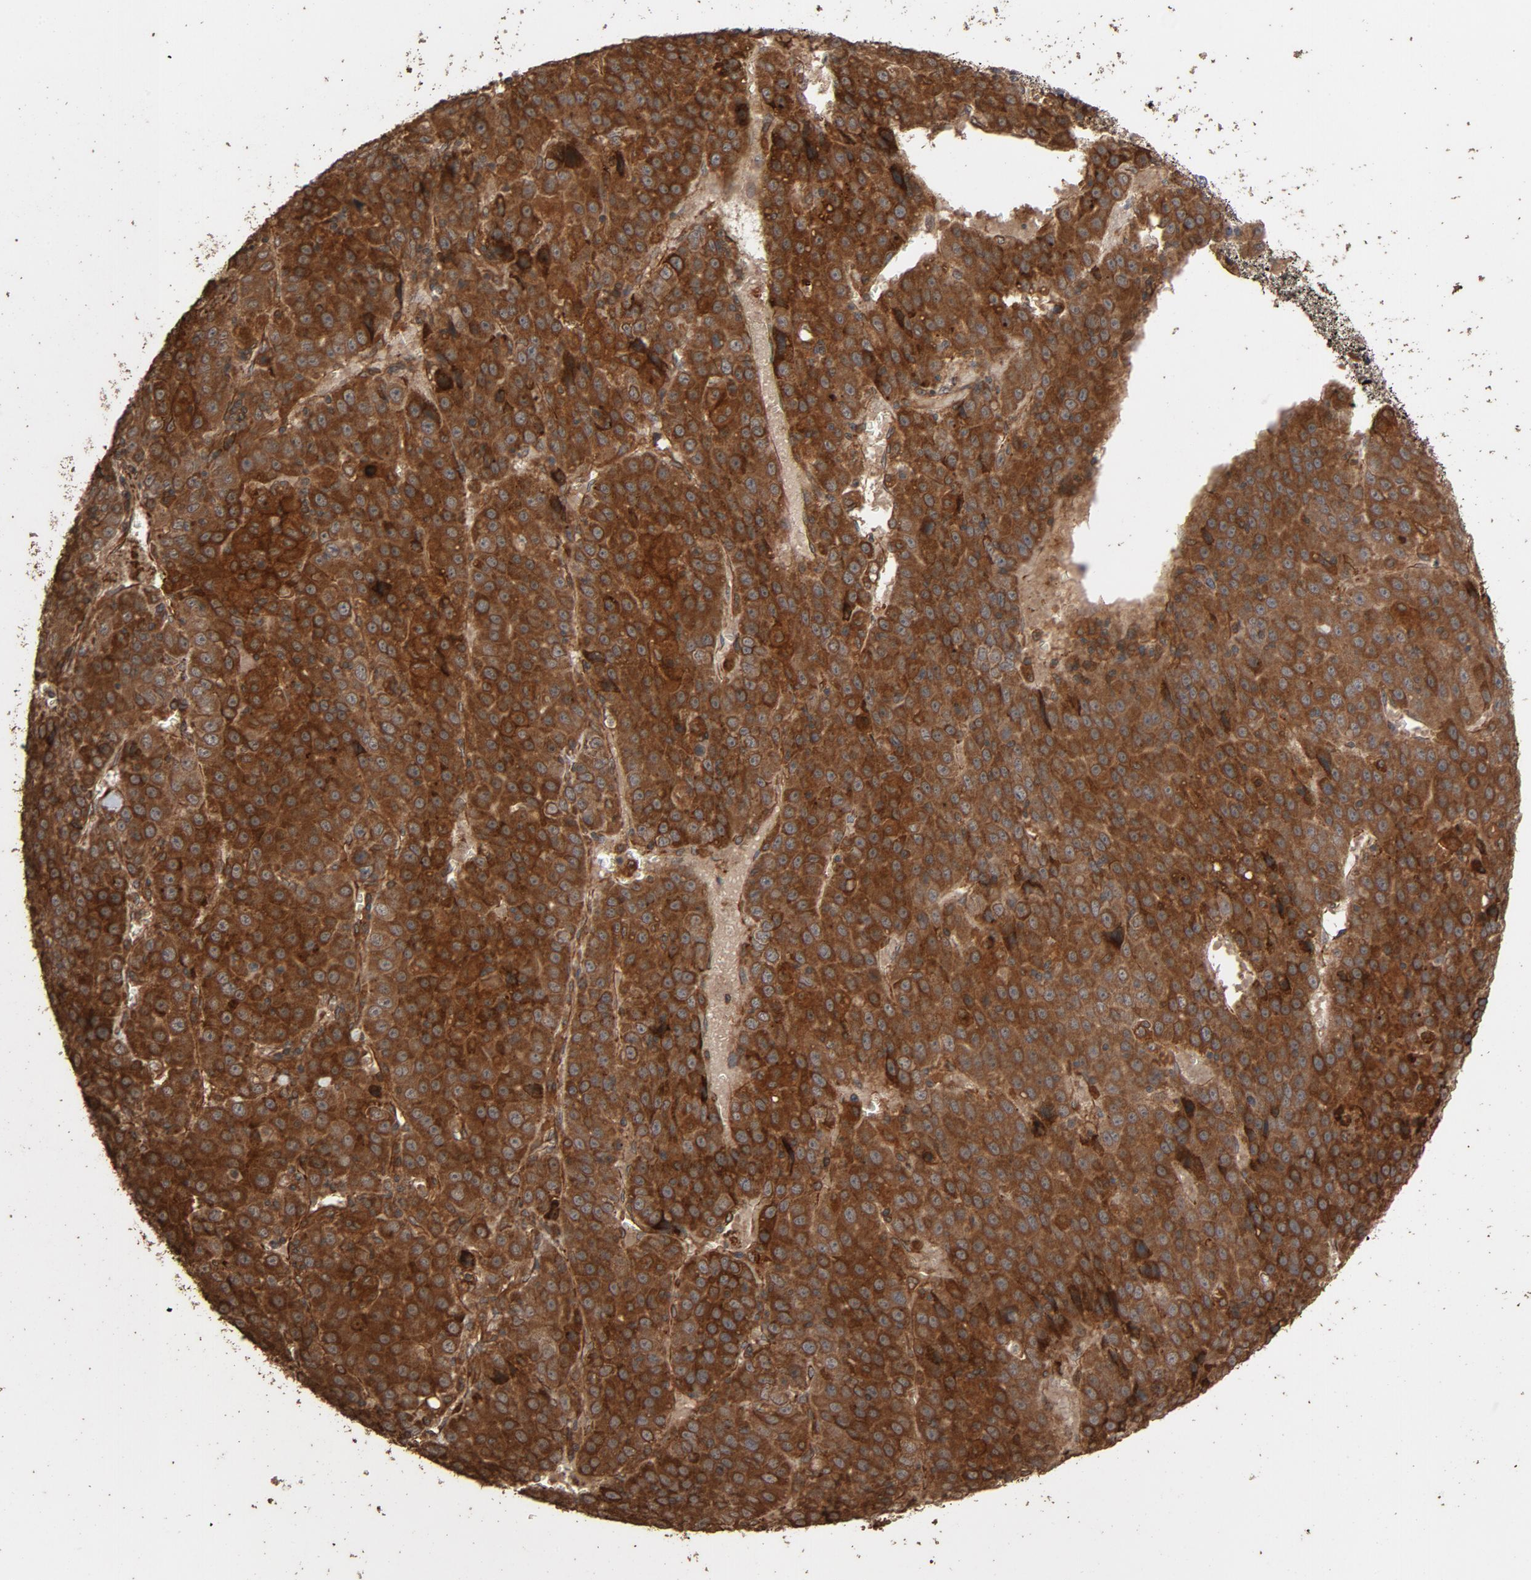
{"staining": {"intensity": "strong", "quantity": ">75%", "location": "cytoplasmic/membranous"}, "tissue": "liver cancer", "cell_type": "Tumor cells", "image_type": "cancer", "snomed": [{"axis": "morphology", "description": "Carcinoma, Hepatocellular, NOS"}, {"axis": "topography", "description": "Liver"}], "caption": "Immunohistochemistry image of neoplastic tissue: human liver cancer stained using IHC shows high levels of strong protein expression localized specifically in the cytoplasmic/membranous of tumor cells, appearing as a cytoplasmic/membranous brown color.", "gene": "RPS6KA6", "patient": {"sex": "female", "age": 53}}